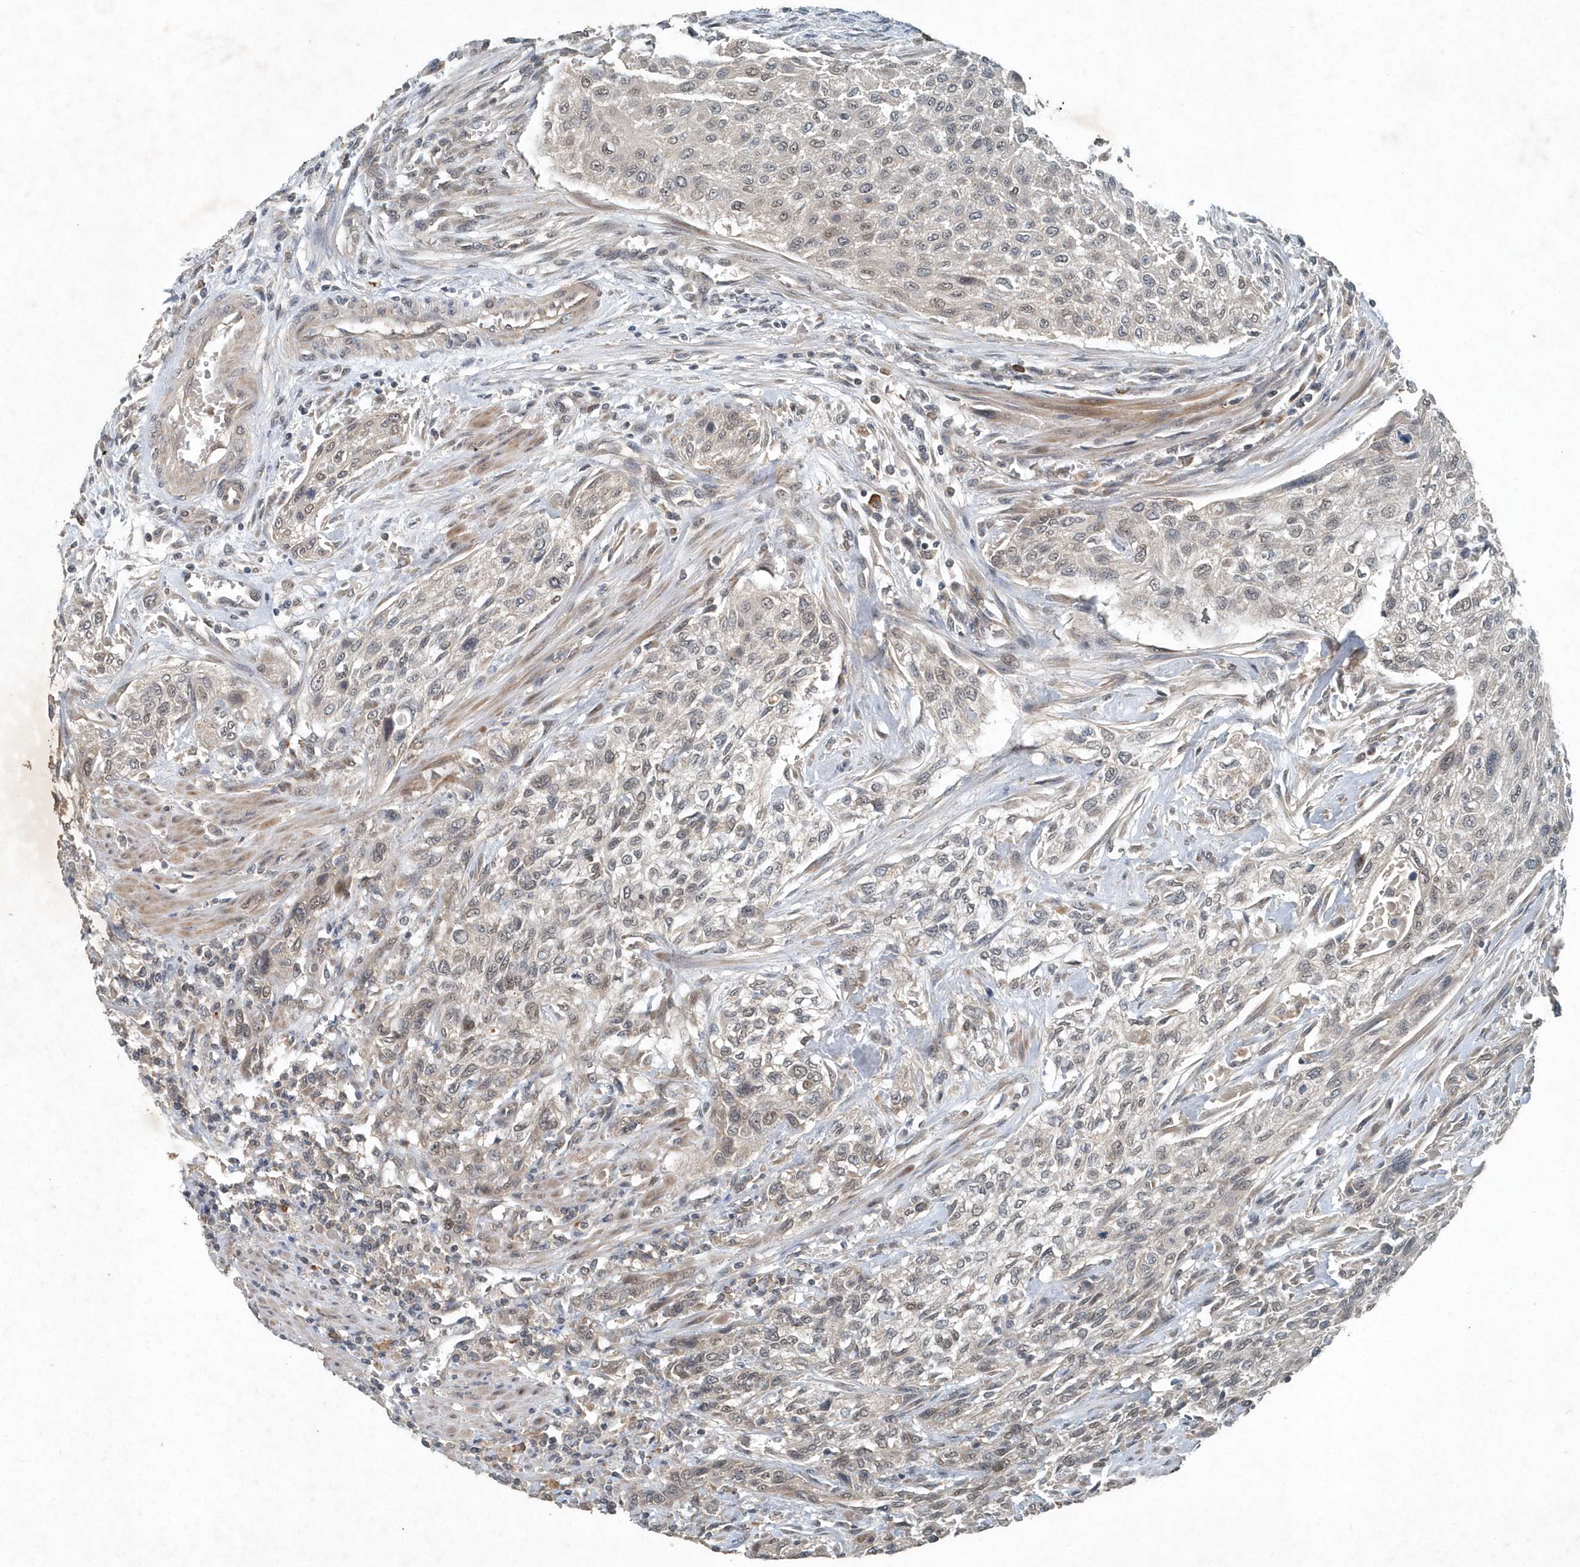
{"staining": {"intensity": "negative", "quantity": "none", "location": "none"}, "tissue": "urothelial cancer", "cell_type": "Tumor cells", "image_type": "cancer", "snomed": [{"axis": "morphology", "description": "Urothelial carcinoma, High grade"}, {"axis": "topography", "description": "Urinary bladder"}], "caption": "Image shows no significant protein expression in tumor cells of urothelial cancer.", "gene": "SCFD2", "patient": {"sex": "male", "age": 35}}